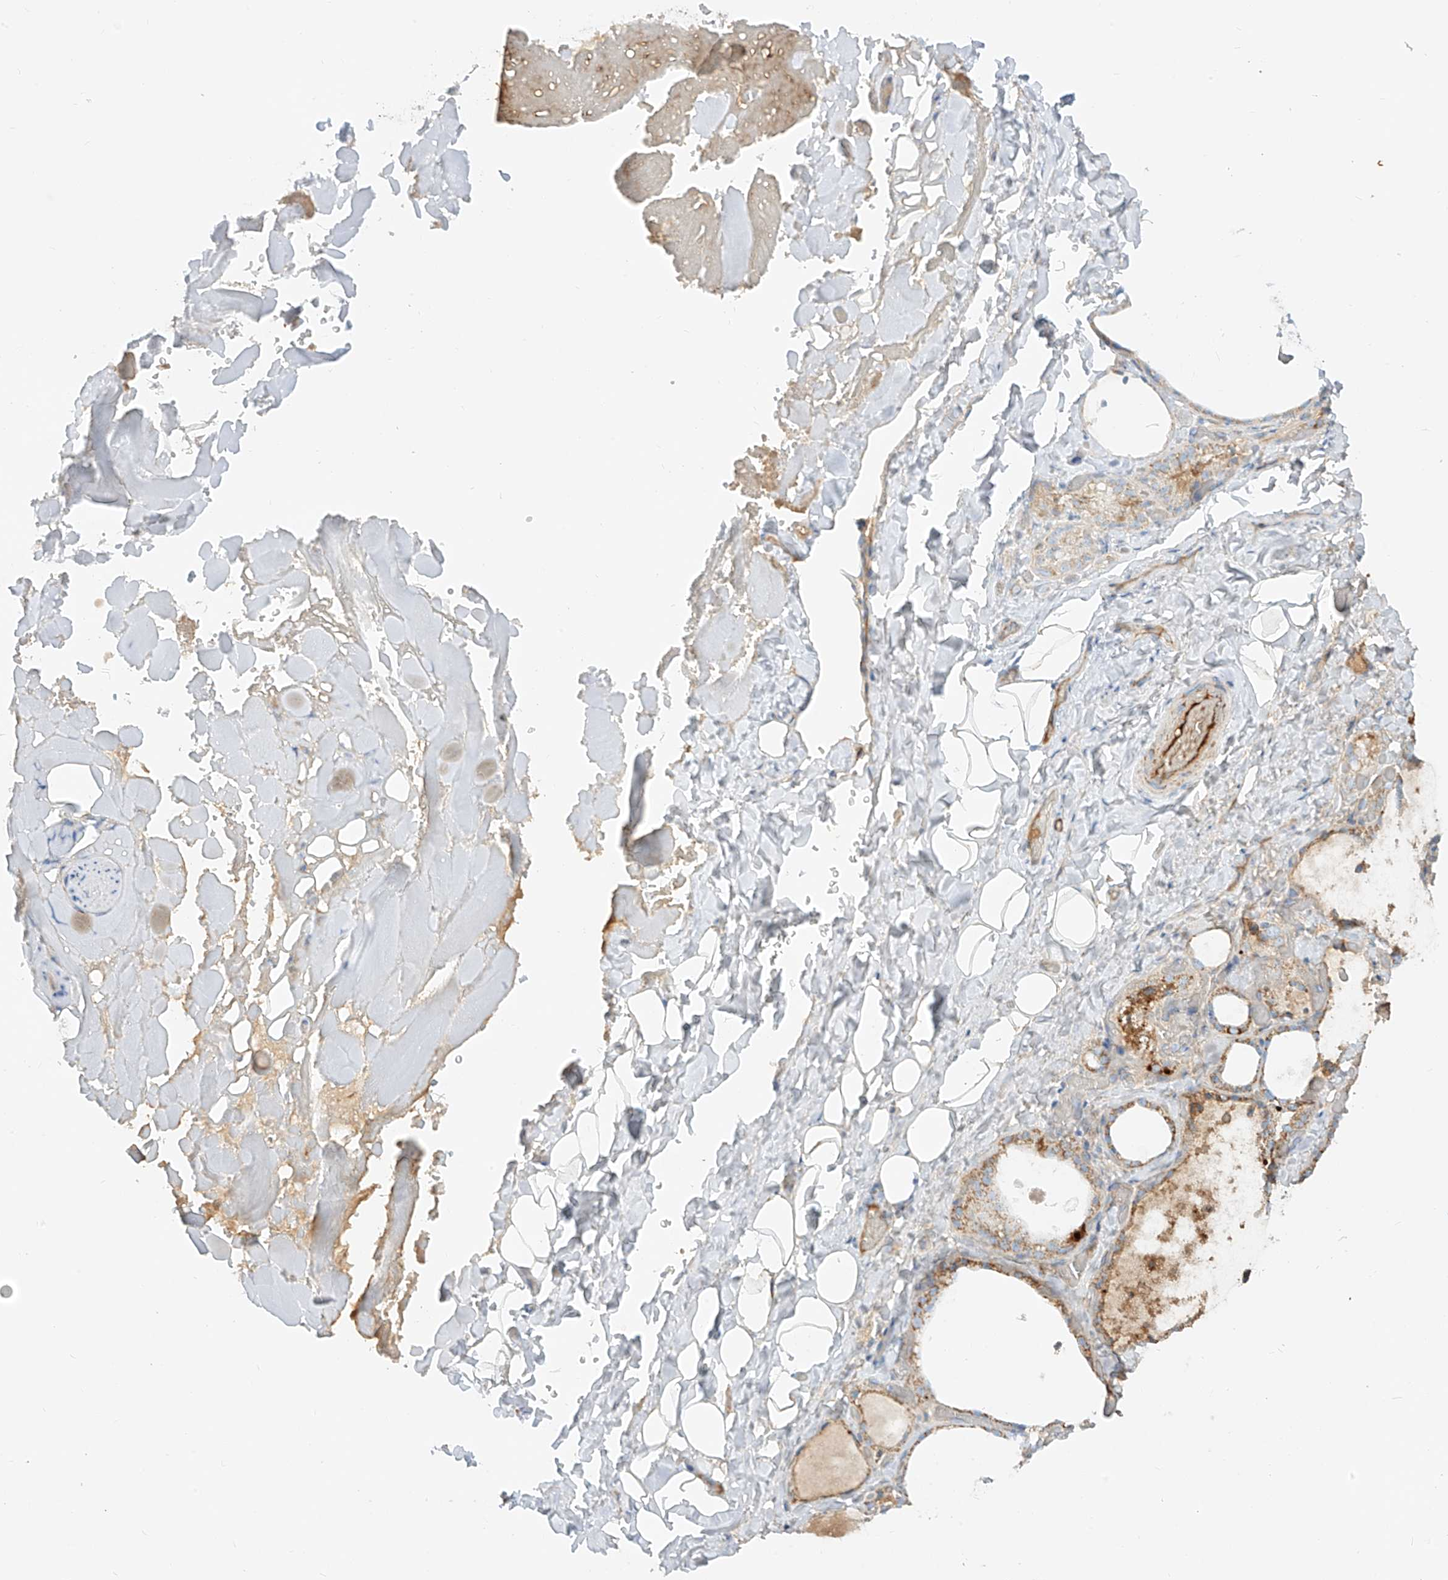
{"staining": {"intensity": "moderate", "quantity": "25%-75%", "location": "cytoplasmic/membranous"}, "tissue": "thyroid gland", "cell_type": "Glandular cells", "image_type": "normal", "snomed": [{"axis": "morphology", "description": "Normal tissue, NOS"}, {"axis": "topography", "description": "Thyroid gland"}], "caption": "Immunohistochemistry histopathology image of unremarkable thyroid gland: human thyroid gland stained using immunohistochemistry exhibits medium levels of moderate protein expression localized specifically in the cytoplasmic/membranous of glandular cells, appearing as a cytoplasmic/membranous brown color.", "gene": "OCSTAMP", "patient": {"sex": "female", "age": 44}}